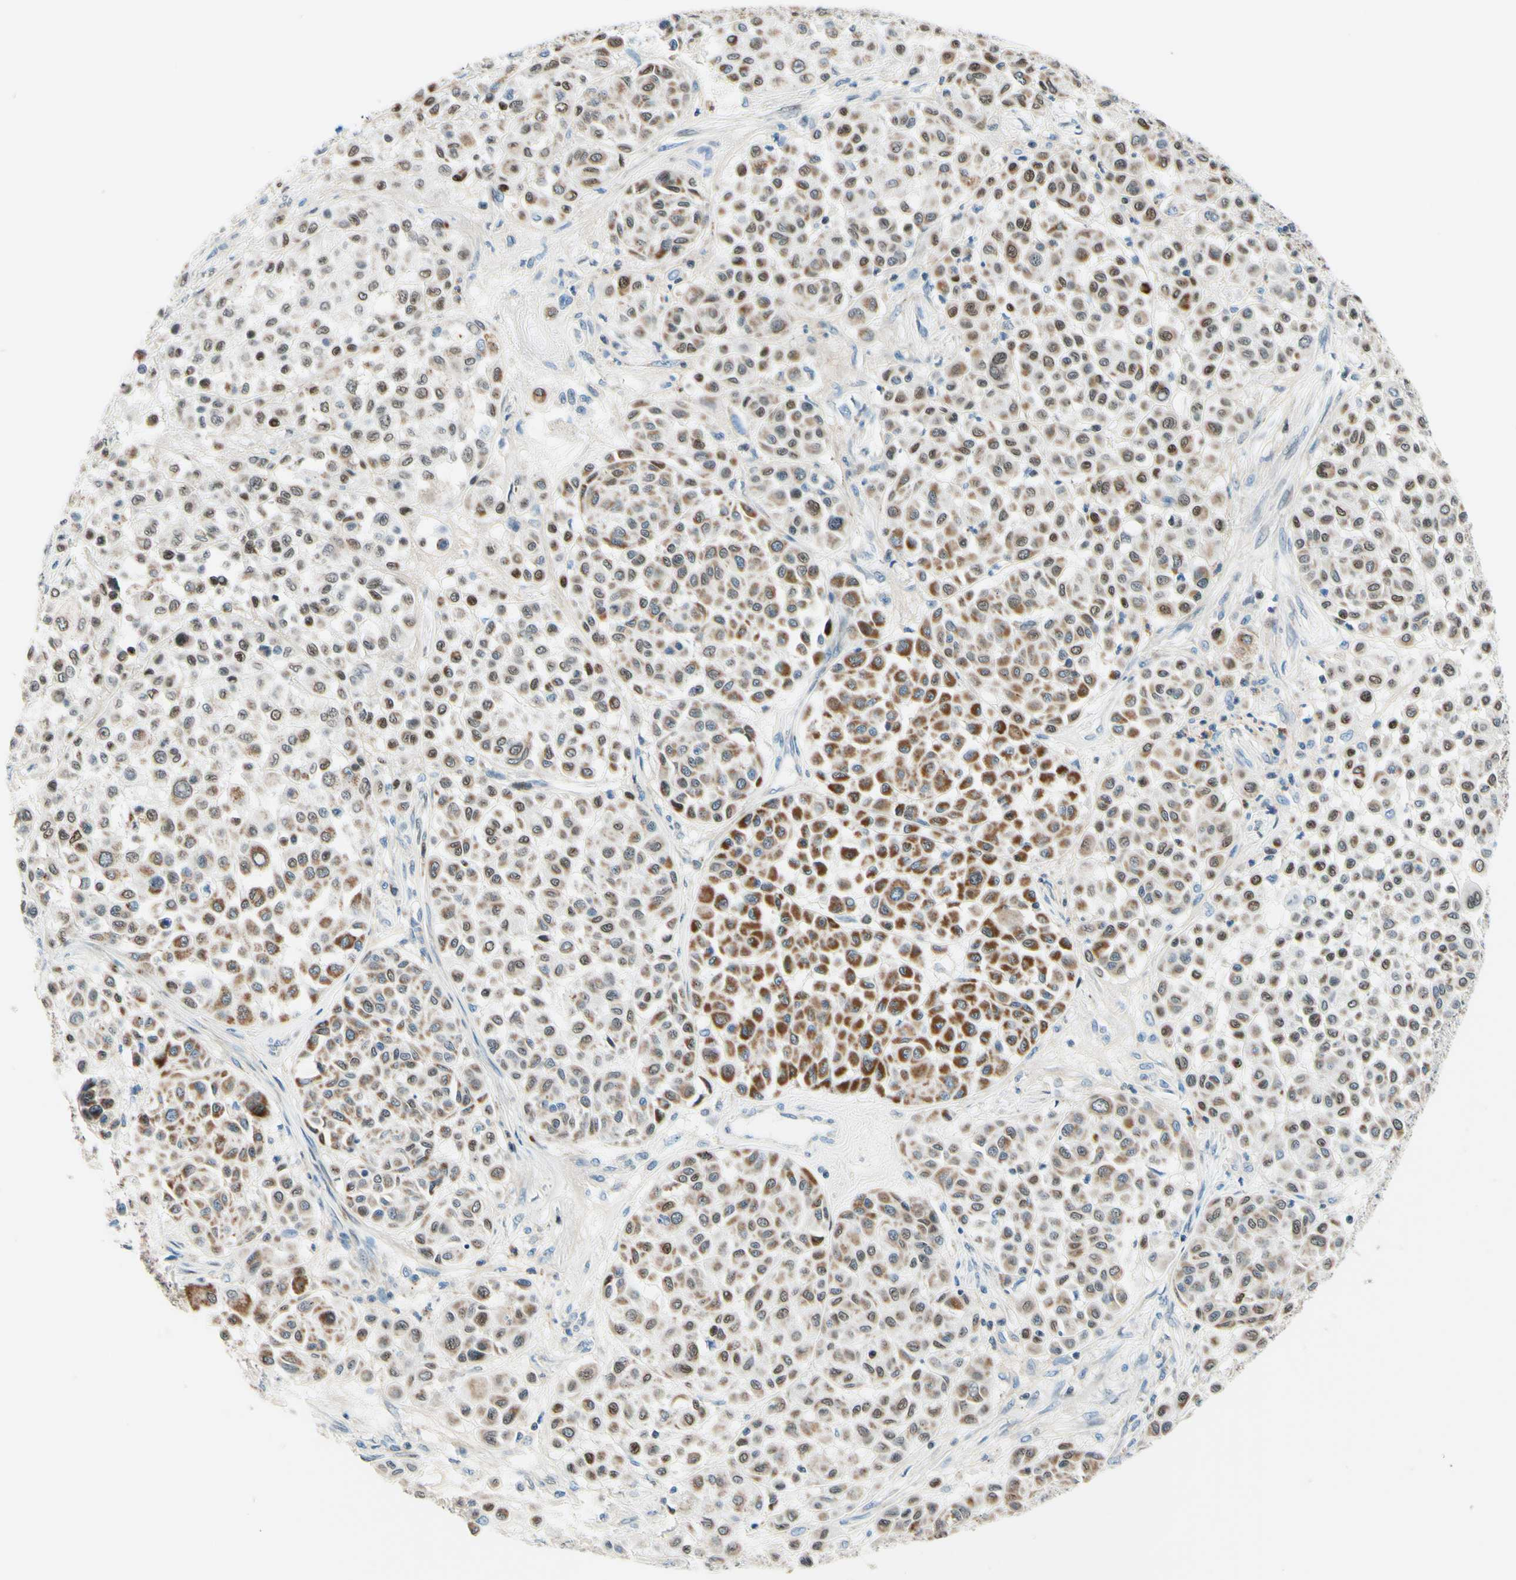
{"staining": {"intensity": "moderate", "quantity": ">75%", "location": "cytoplasmic/membranous,nuclear"}, "tissue": "melanoma", "cell_type": "Tumor cells", "image_type": "cancer", "snomed": [{"axis": "morphology", "description": "Malignant melanoma, Metastatic site"}, {"axis": "topography", "description": "Soft tissue"}], "caption": "Melanoma stained with DAB IHC demonstrates medium levels of moderate cytoplasmic/membranous and nuclear staining in approximately >75% of tumor cells. The staining was performed using DAB to visualize the protein expression in brown, while the nuclei were stained in blue with hematoxylin (Magnification: 20x).", "gene": "CBX7", "patient": {"sex": "male", "age": 41}}